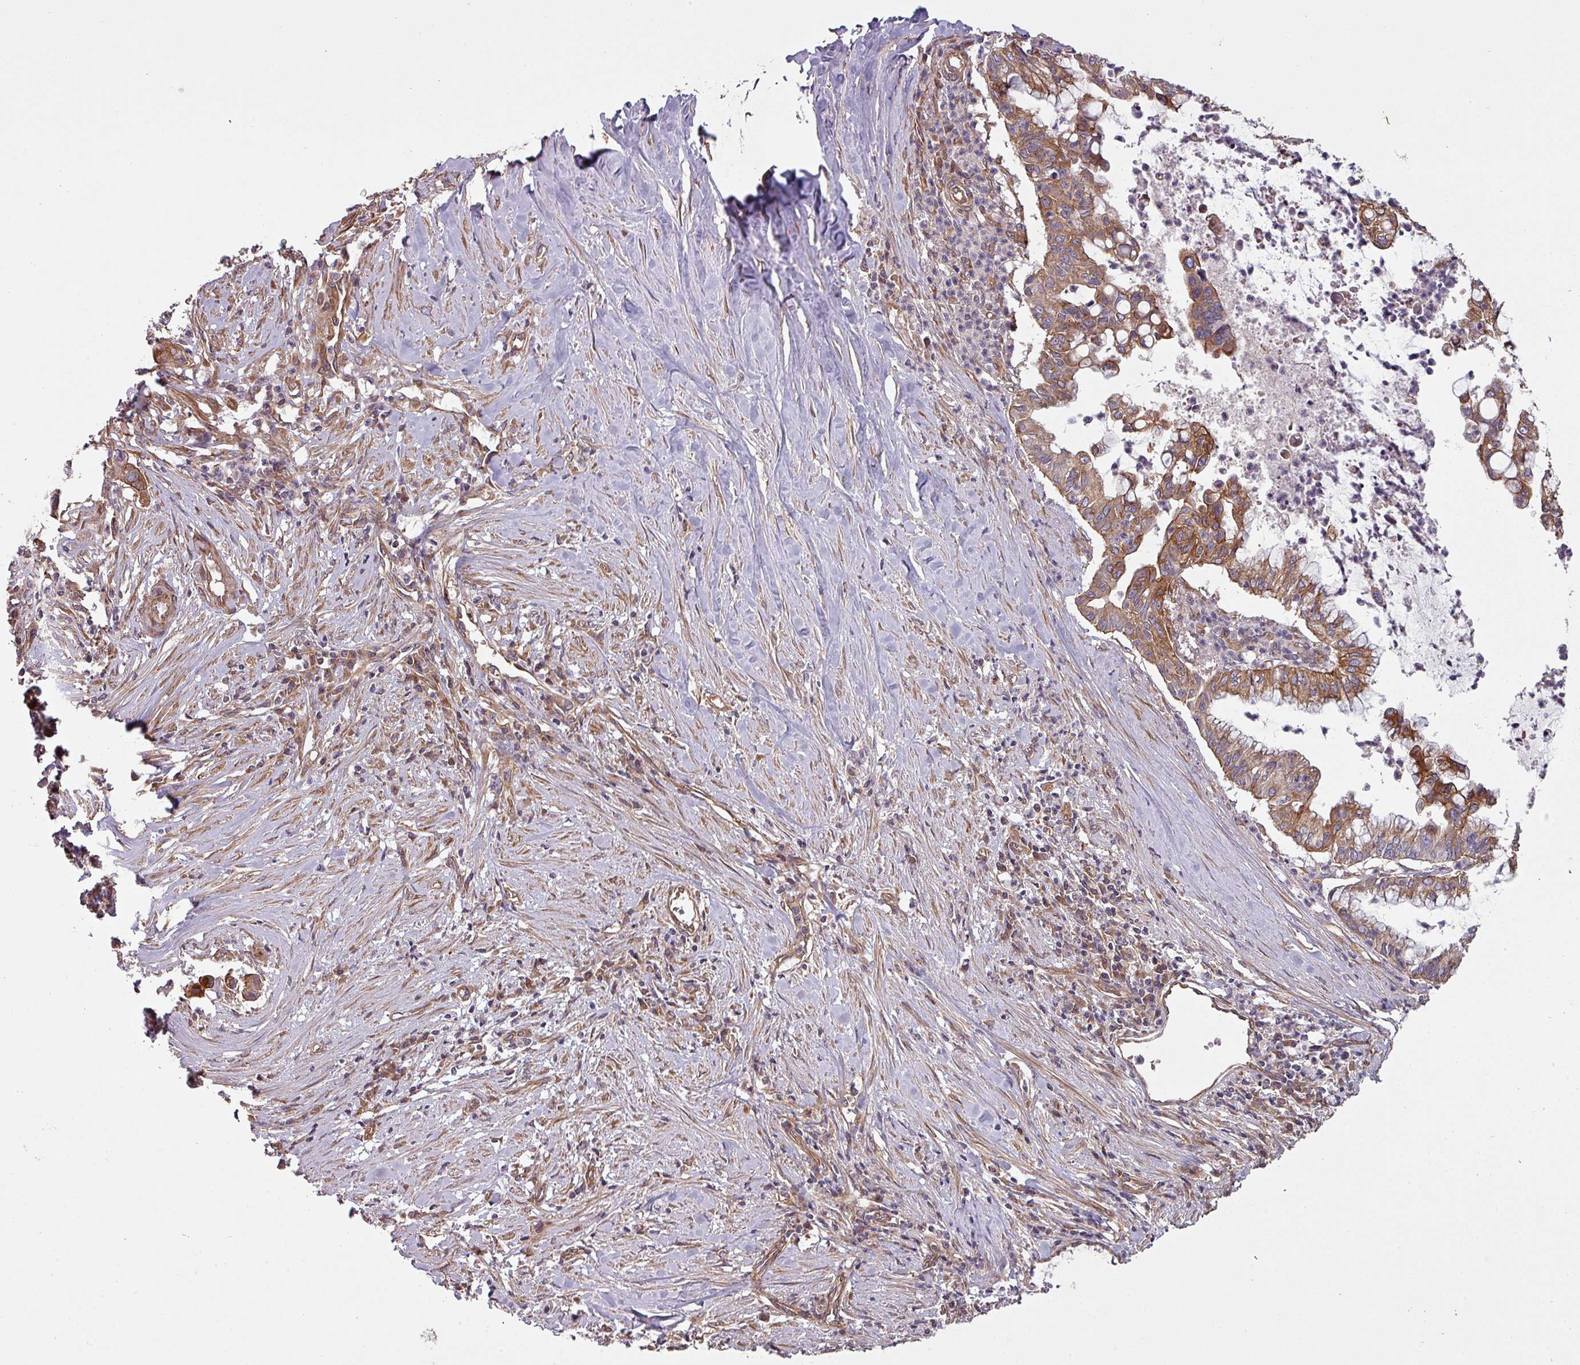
{"staining": {"intensity": "moderate", "quantity": ">75%", "location": "cytoplasmic/membranous"}, "tissue": "pancreatic cancer", "cell_type": "Tumor cells", "image_type": "cancer", "snomed": [{"axis": "morphology", "description": "Adenocarcinoma, NOS"}, {"axis": "topography", "description": "Pancreas"}], "caption": "An IHC histopathology image of tumor tissue is shown. Protein staining in brown highlights moderate cytoplasmic/membranous positivity in pancreatic cancer (adenocarcinoma) within tumor cells.", "gene": "SNRNP25", "patient": {"sex": "male", "age": 73}}